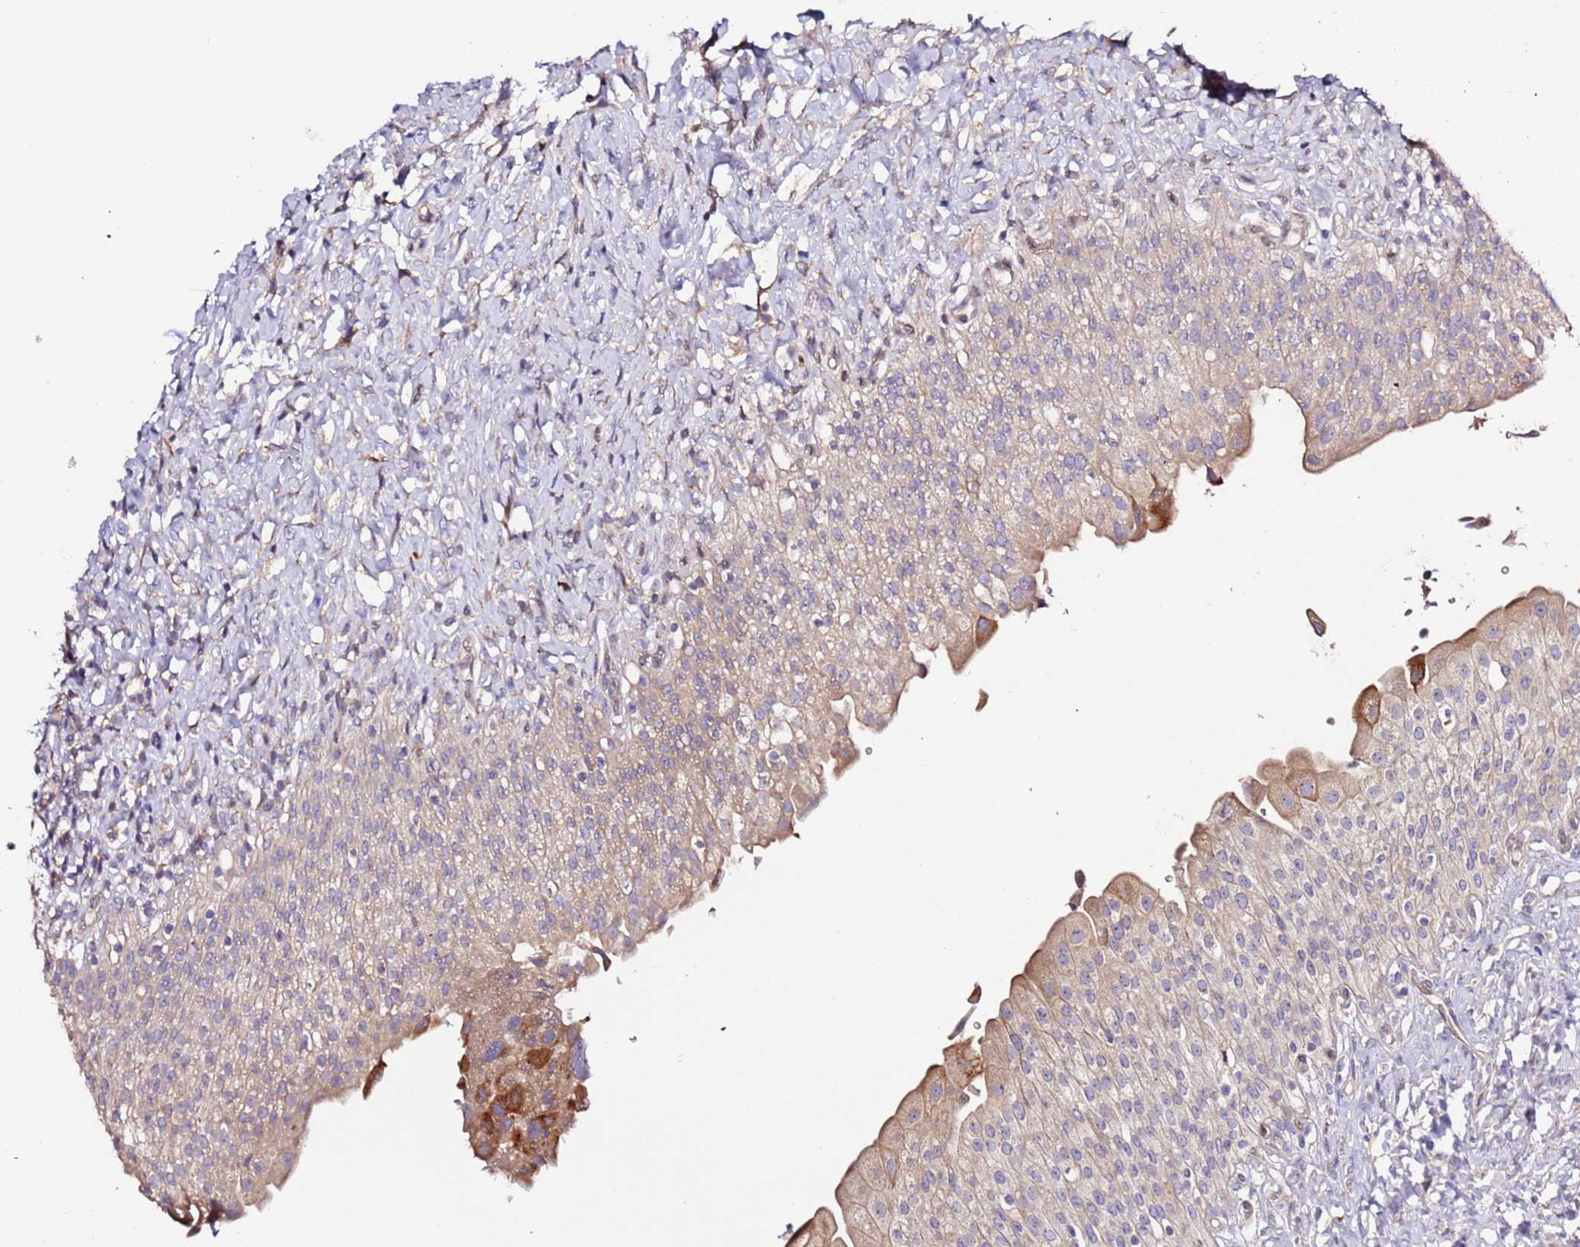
{"staining": {"intensity": "moderate", "quantity": "<25%", "location": "cytoplasmic/membranous"}, "tissue": "urinary bladder", "cell_type": "Urothelial cells", "image_type": "normal", "snomed": [{"axis": "morphology", "description": "Normal tissue, NOS"}, {"axis": "morphology", "description": "Inflammation, NOS"}, {"axis": "topography", "description": "Urinary bladder"}], "caption": "Immunohistochemical staining of benign human urinary bladder displays low levels of moderate cytoplasmic/membranous expression in approximately <25% of urothelial cells.", "gene": "HSD17B7", "patient": {"sex": "male", "age": 64}}